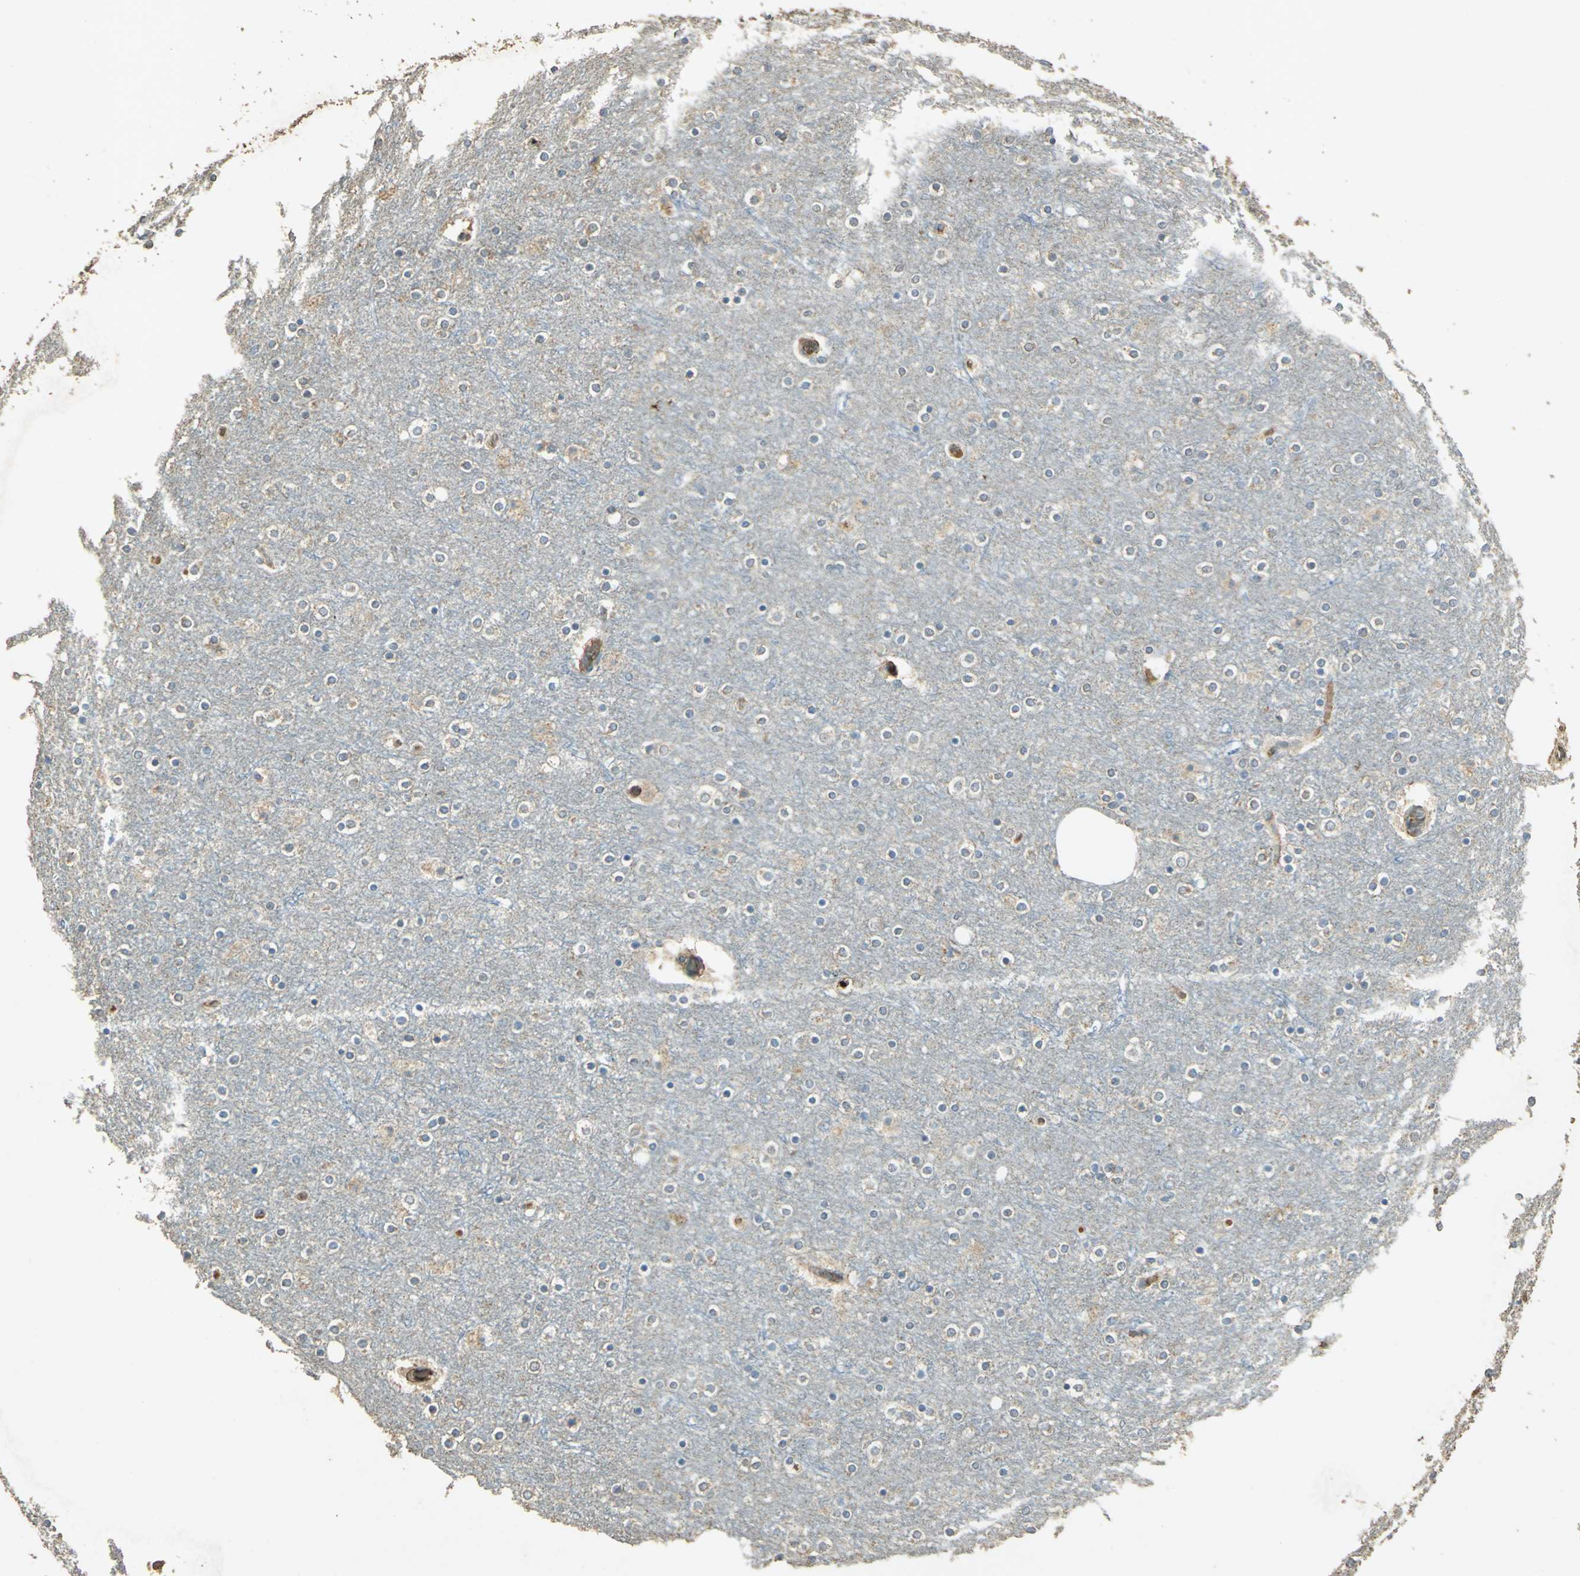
{"staining": {"intensity": "weak", "quantity": ">75%", "location": "cytoplasmic/membranous"}, "tissue": "cerebral cortex", "cell_type": "Endothelial cells", "image_type": "normal", "snomed": [{"axis": "morphology", "description": "Normal tissue, NOS"}, {"axis": "topography", "description": "Cerebral cortex"}], "caption": "A histopathology image showing weak cytoplasmic/membranous positivity in approximately >75% of endothelial cells in normal cerebral cortex, as visualized by brown immunohistochemical staining.", "gene": "TRAPPC2", "patient": {"sex": "female", "age": 54}}